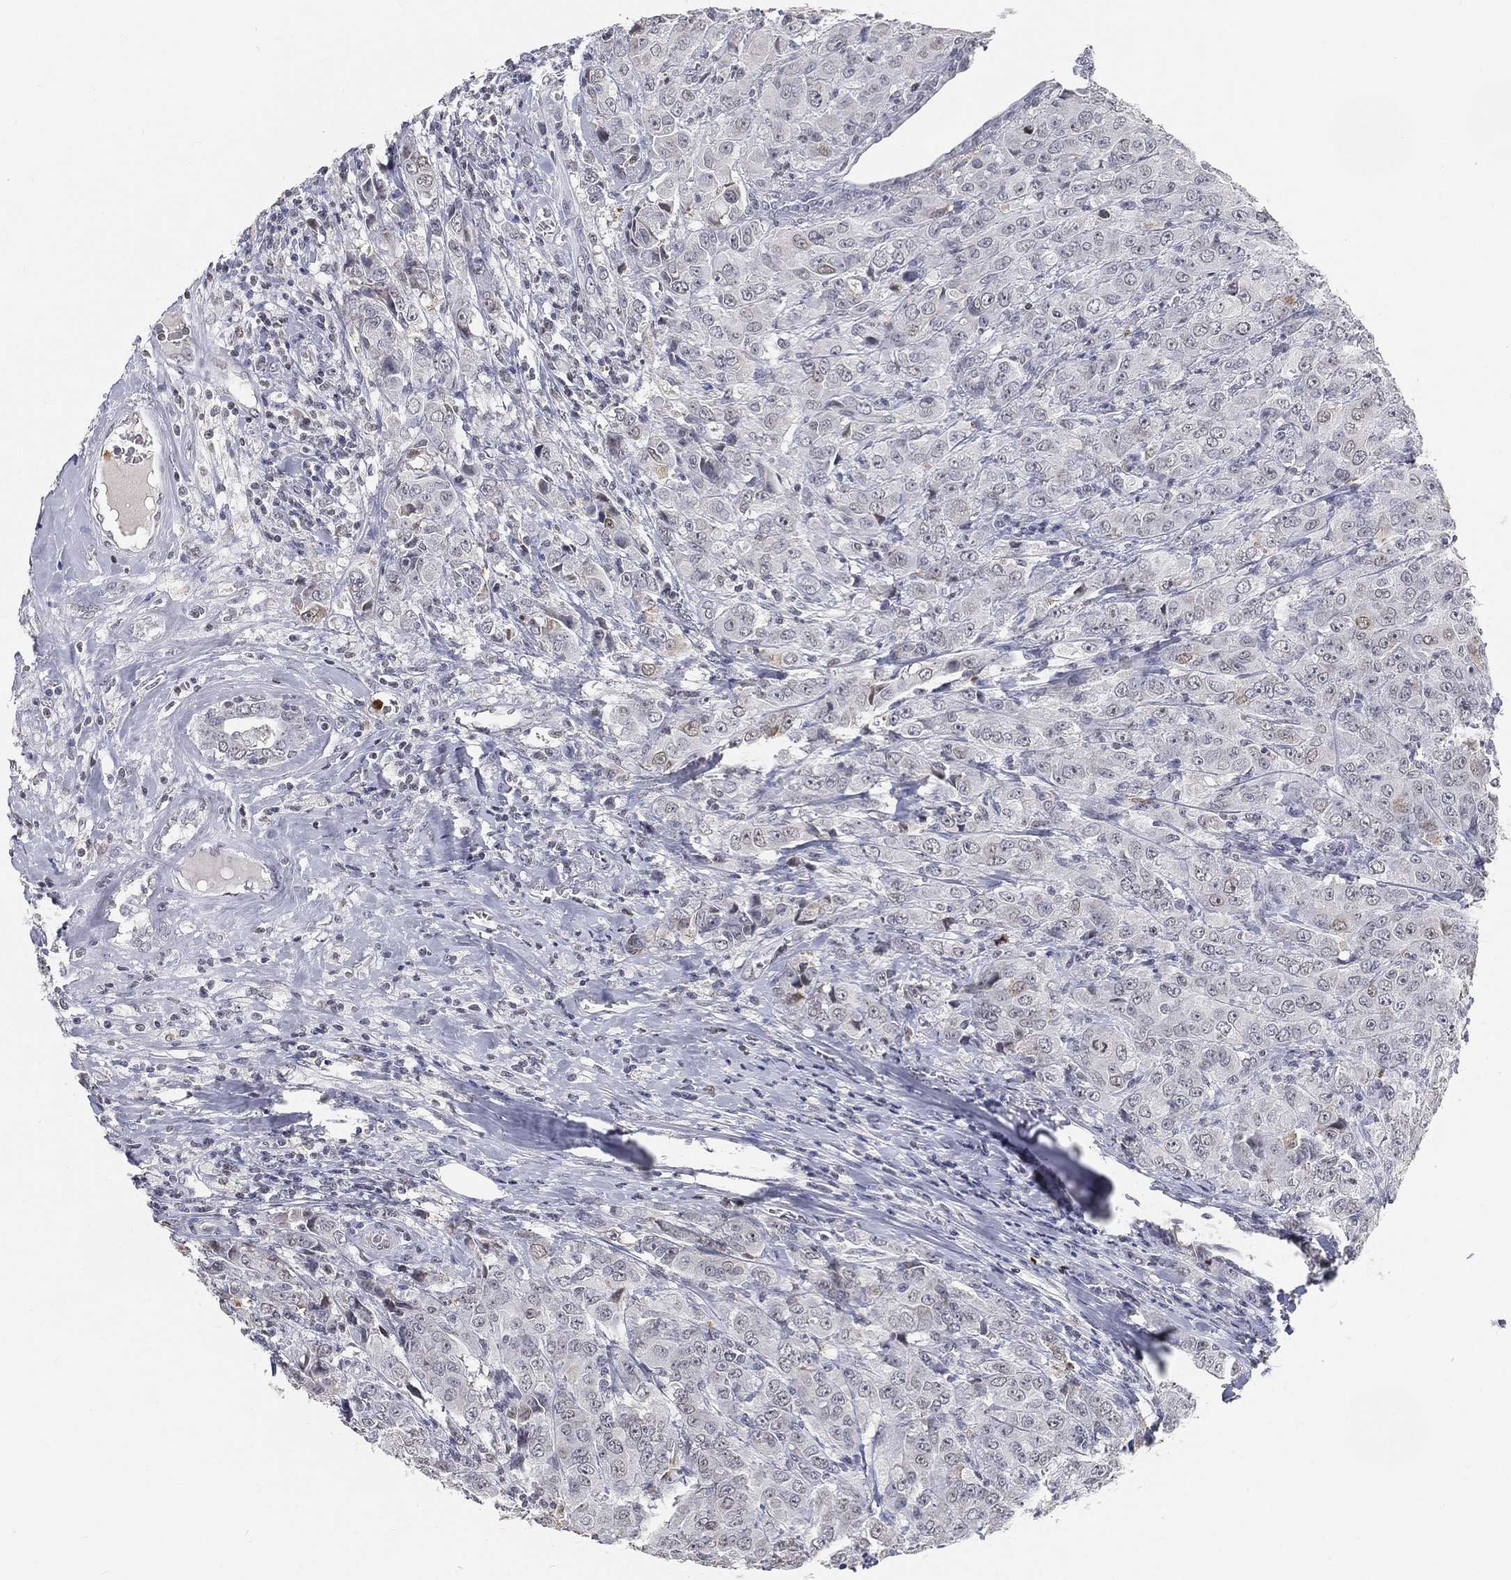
{"staining": {"intensity": "negative", "quantity": "none", "location": "none"}, "tissue": "breast cancer", "cell_type": "Tumor cells", "image_type": "cancer", "snomed": [{"axis": "morphology", "description": "Duct carcinoma"}, {"axis": "topography", "description": "Breast"}], "caption": "DAB immunohistochemical staining of breast cancer displays no significant expression in tumor cells.", "gene": "ARG1", "patient": {"sex": "female", "age": 43}}